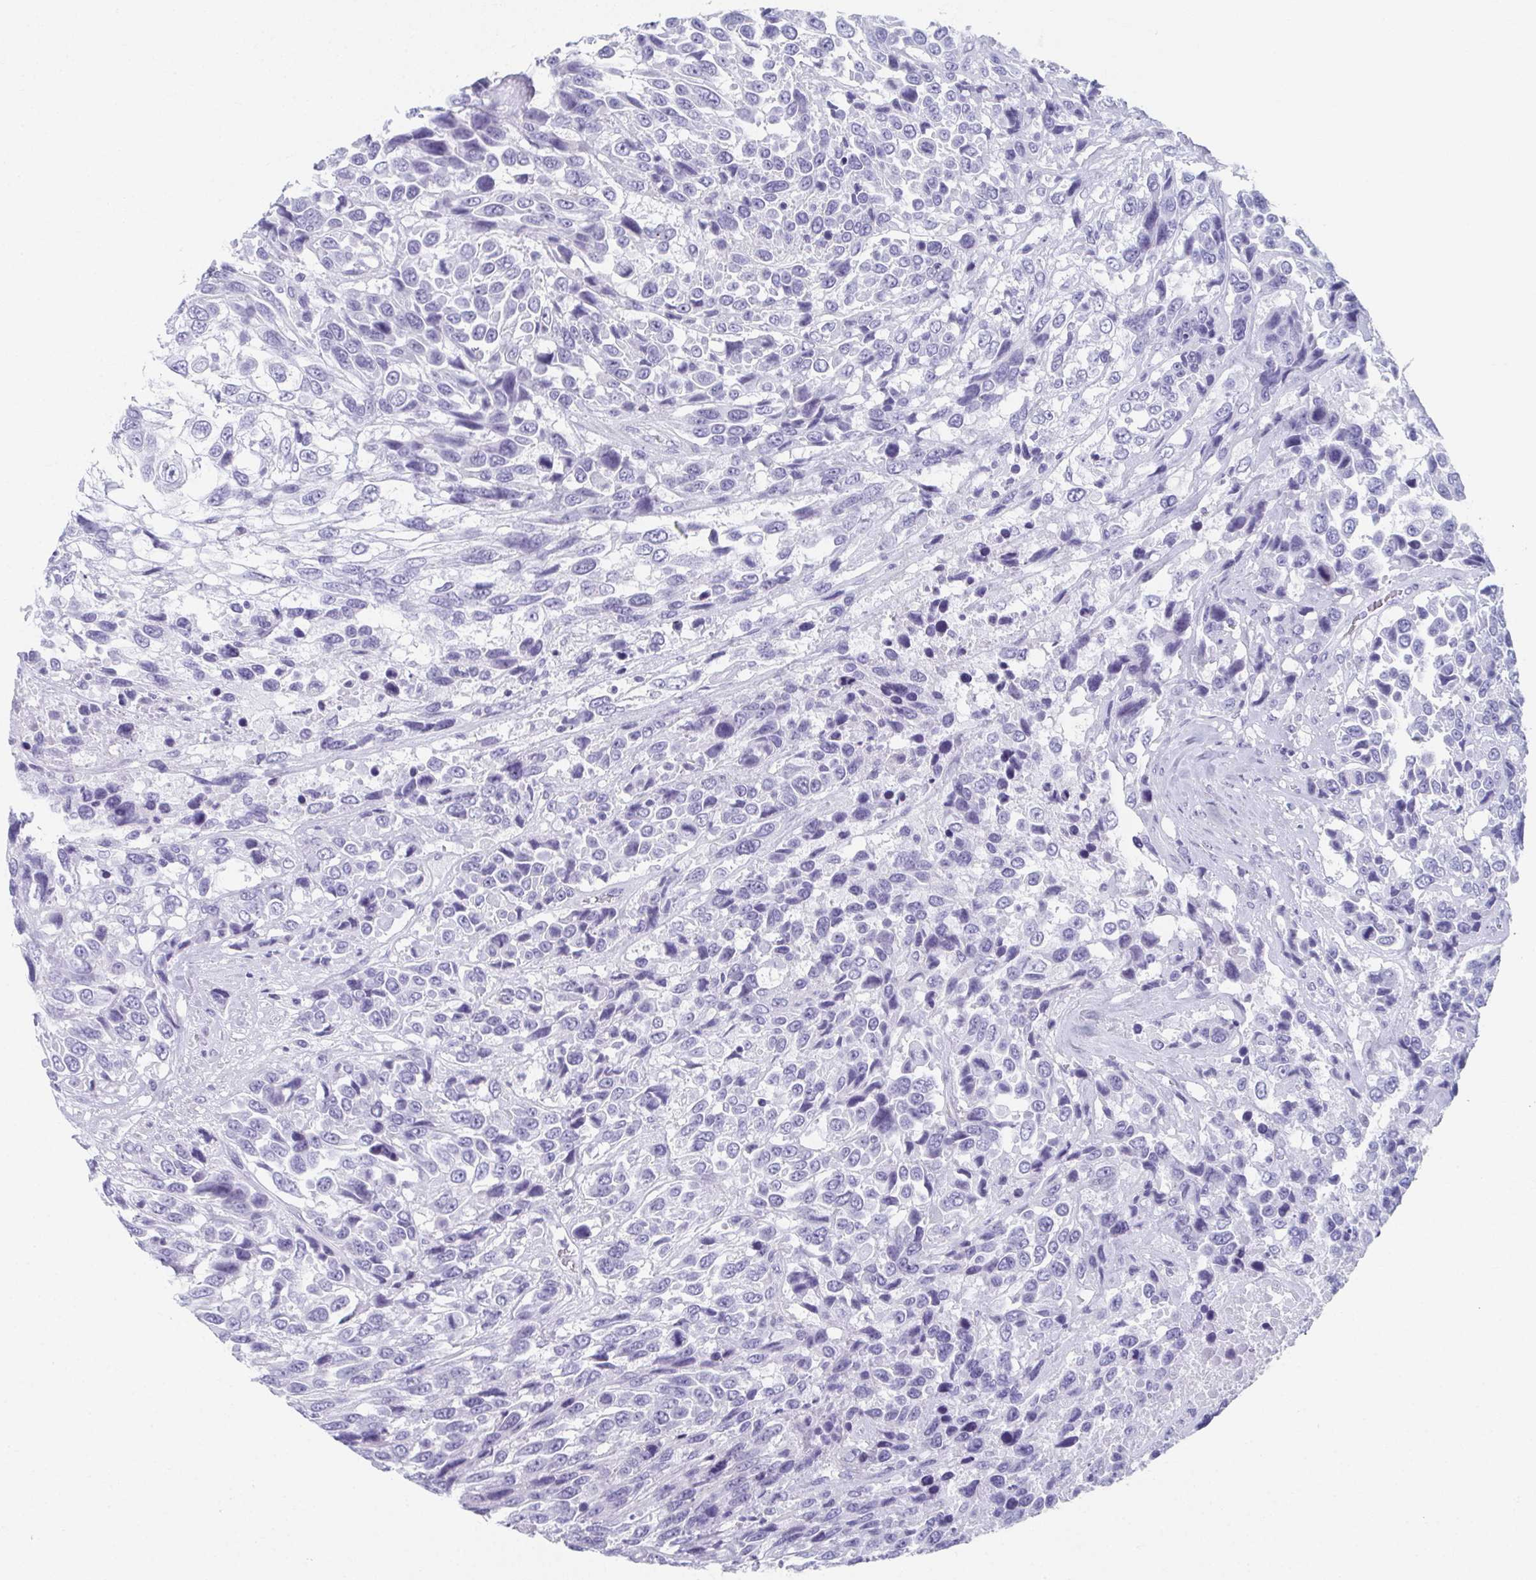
{"staining": {"intensity": "negative", "quantity": "none", "location": "none"}, "tissue": "urothelial cancer", "cell_type": "Tumor cells", "image_type": "cancer", "snomed": [{"axis": "morphology", "description": "Urothelial carcinoma, High grade"}, {"axis": "topography", "description": "Urinary bladder"}], "caption": "The immunohistochemistry image has no significant positivity in tumor cells of urothelial cancer tissue.", "gene": "GHRL", "patient": {"sex": "female", "age": 70}}